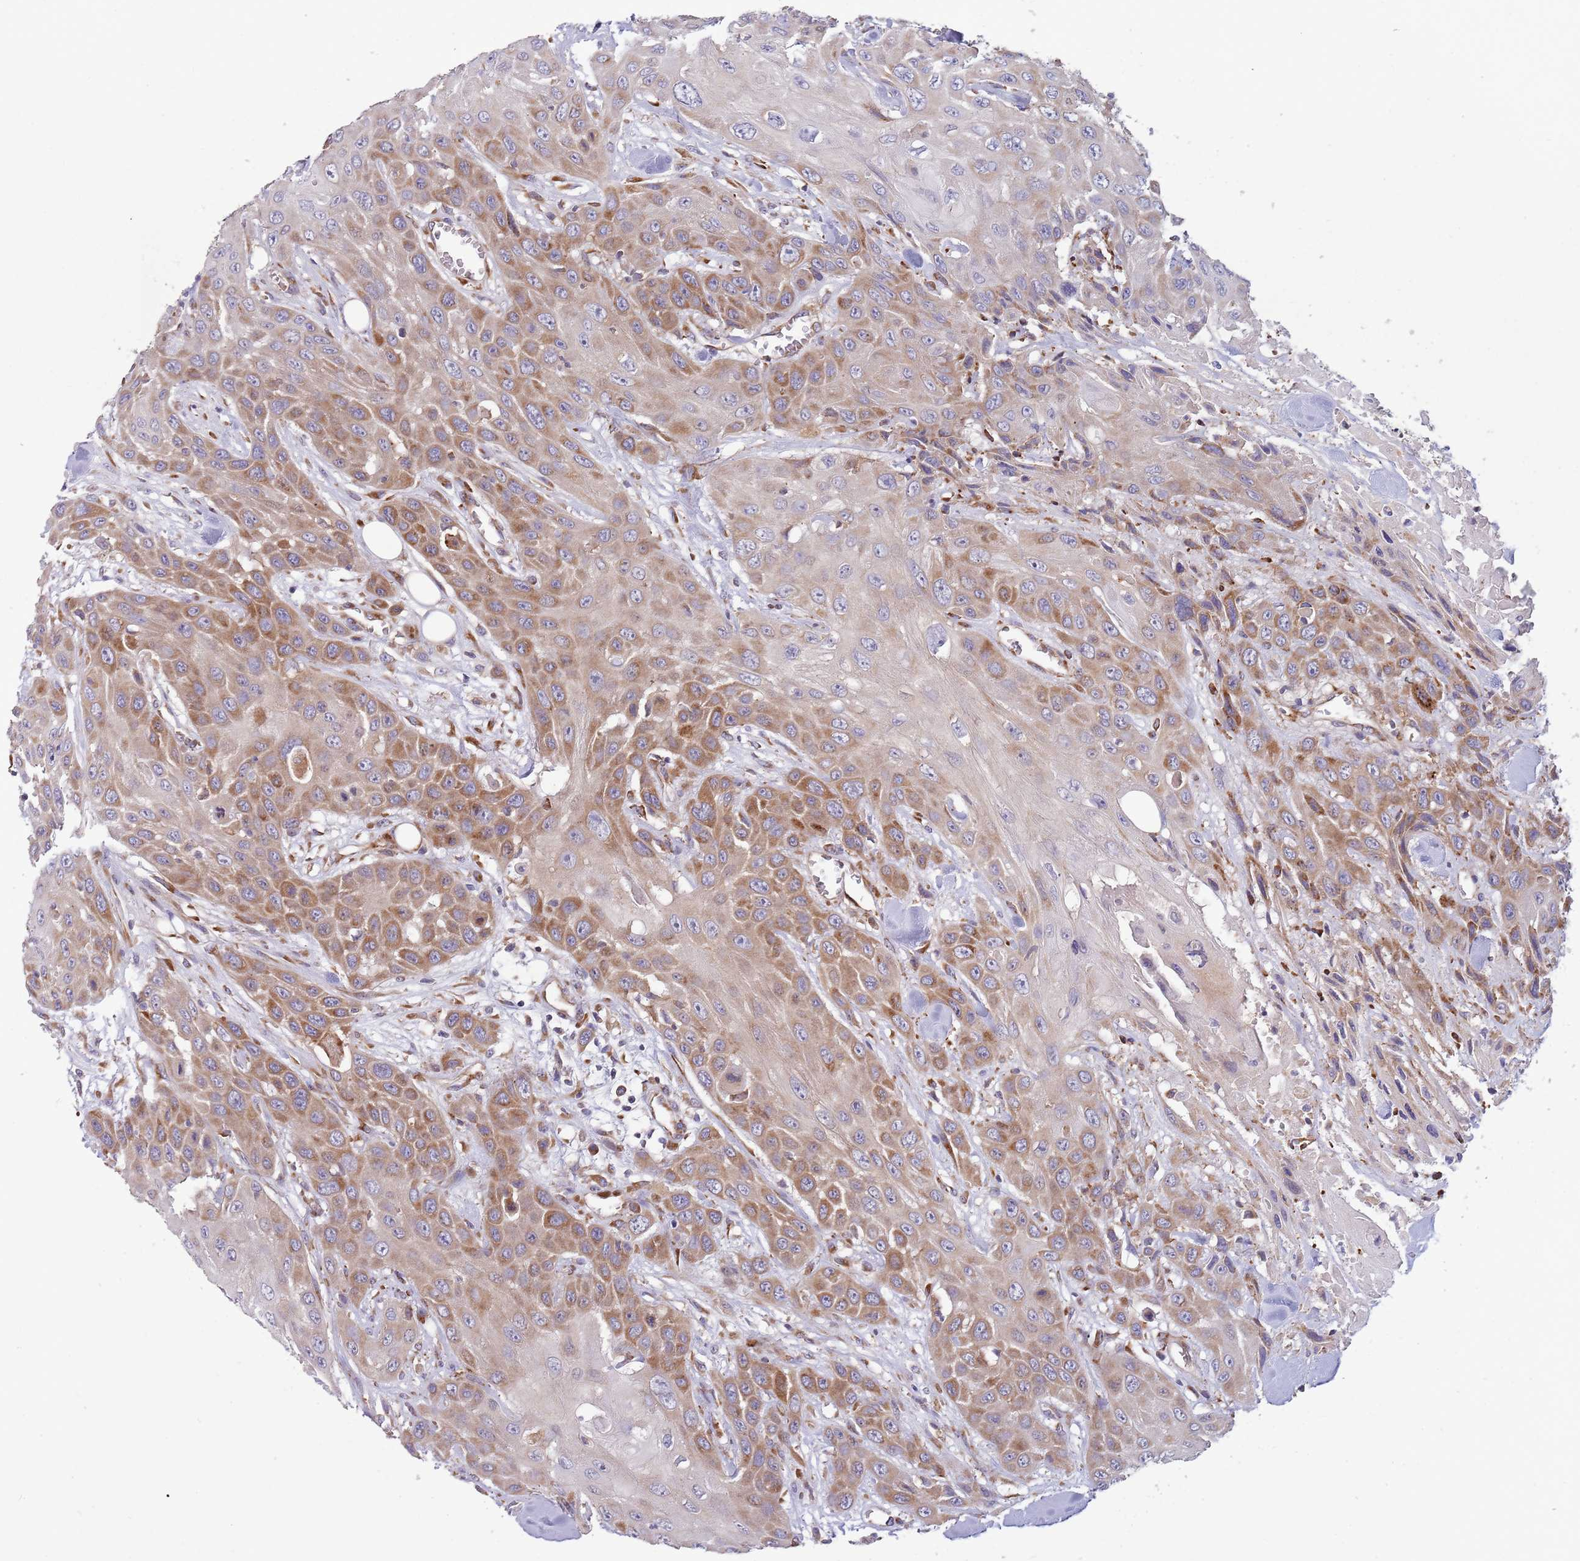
{"staining": {"intensity": "moderate", "quantity": ">75%", "location": "cytoplasmic/membranous"}, "tissue": "head and neck cancer", "cell_type": "Tumor cells", "image_type": "cancer", "snomed": [{"axis": "morphology", "description": "Squamous cell carcinoma, NOS"}, {"axis": "topography", "description": "Head-Neck"}], "caption": "Immunohistochemical staining of head and neck cancer exhibits moderate cytoplasmic/membranous protein positivity in about >75% of tumor cells.", "gene": "ARMCX6", "patient": {"sex": "male", "age": 81}}